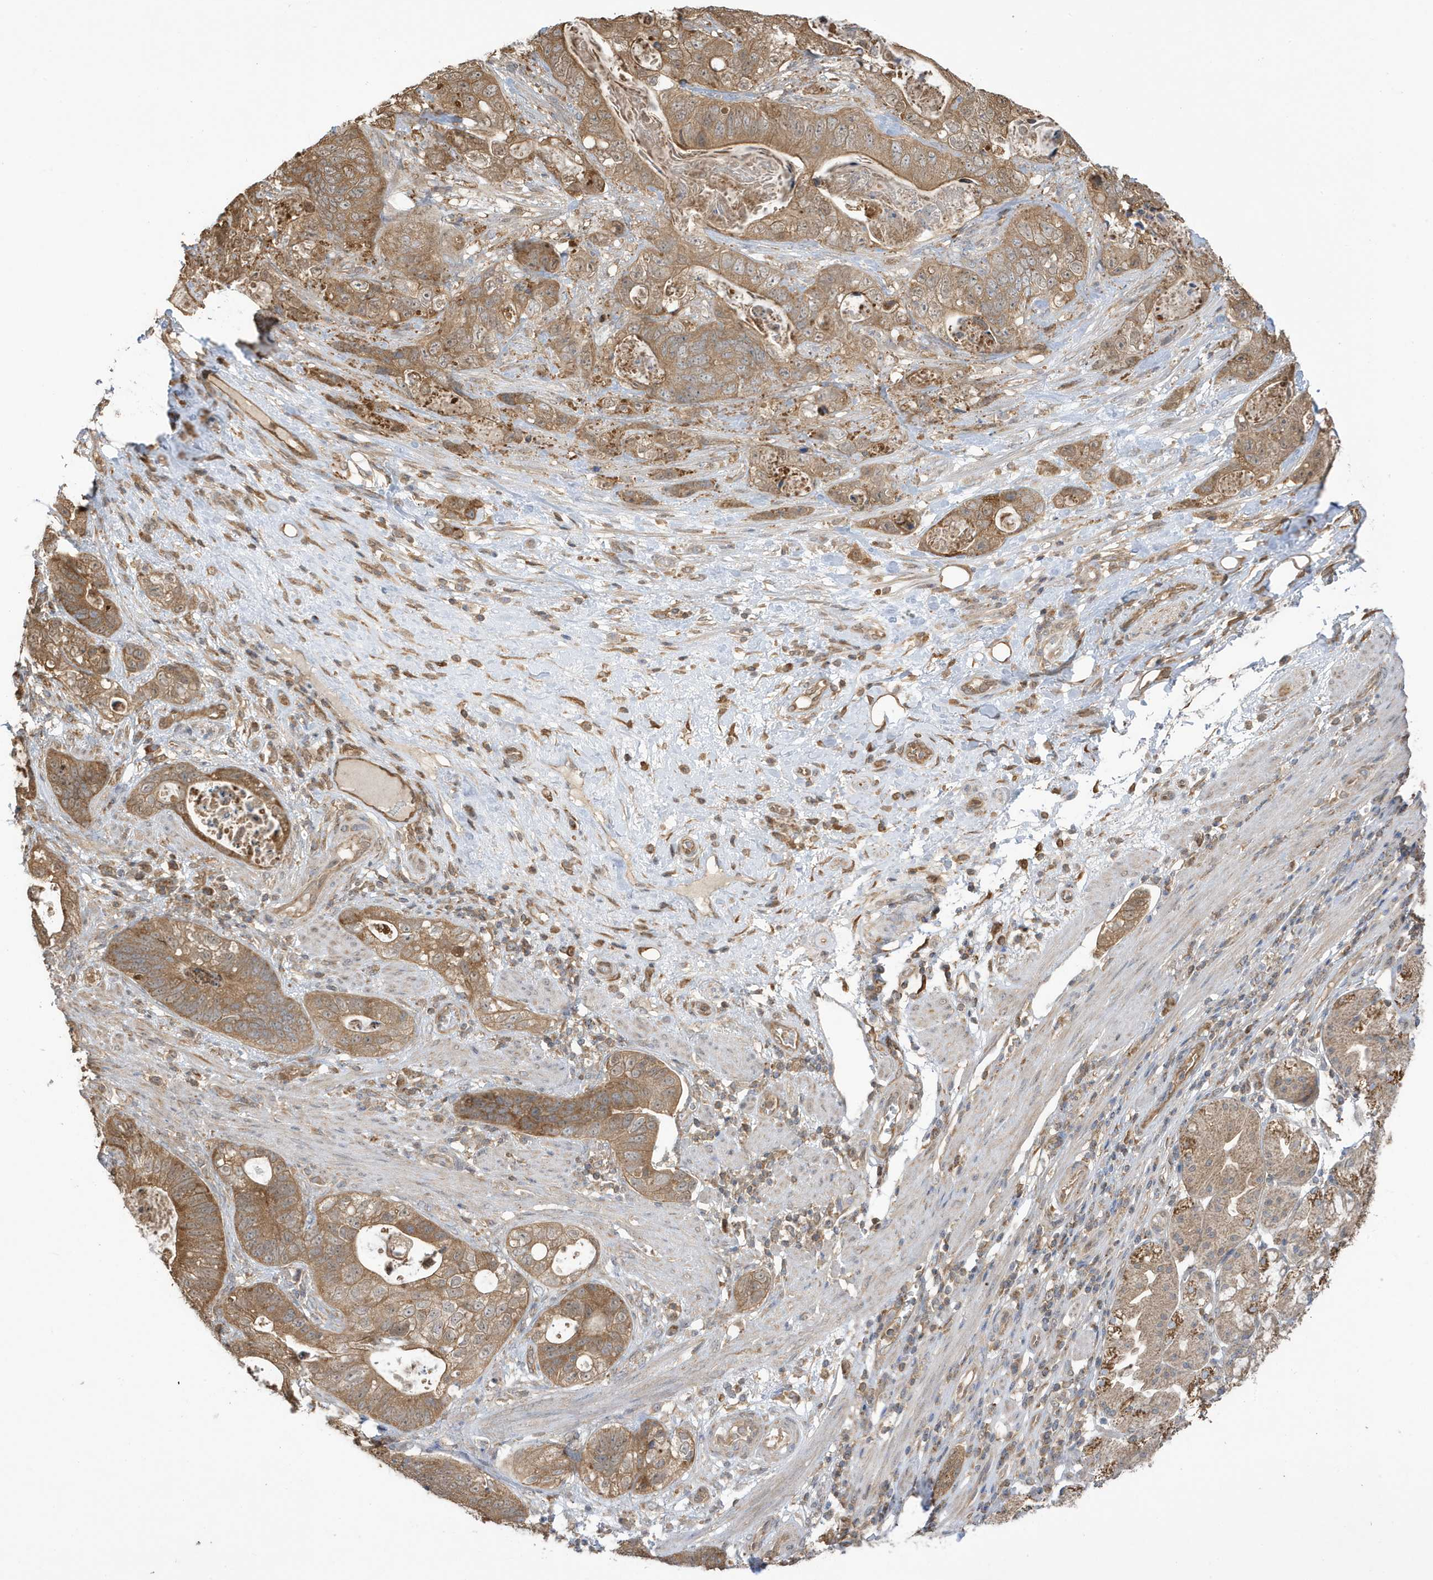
{"staining": {"intensity": "moderate", "quantity": ">75%", "location": "cytoplasmic/membranous"}, "tissue": "stomach cancer", "cell_type": "Tumor cells", "image_type": "cancer", "snomed": [{"axis": "morphology", "description": "Normal tissue, NOS"}, {"axis": "morphology", "description": "Adenocarcinoma, NOS"}, {"axis": "topography", "description": "Stomach"}], "caption": "Tumor cells reveal medium levels of moderate cytoplasmic/membranous positivity in about >75% of cells in human stomach cancer (adenocarcinoma).", "gene": "AZI2", "patient": {"sex": "female", "age": 89}}